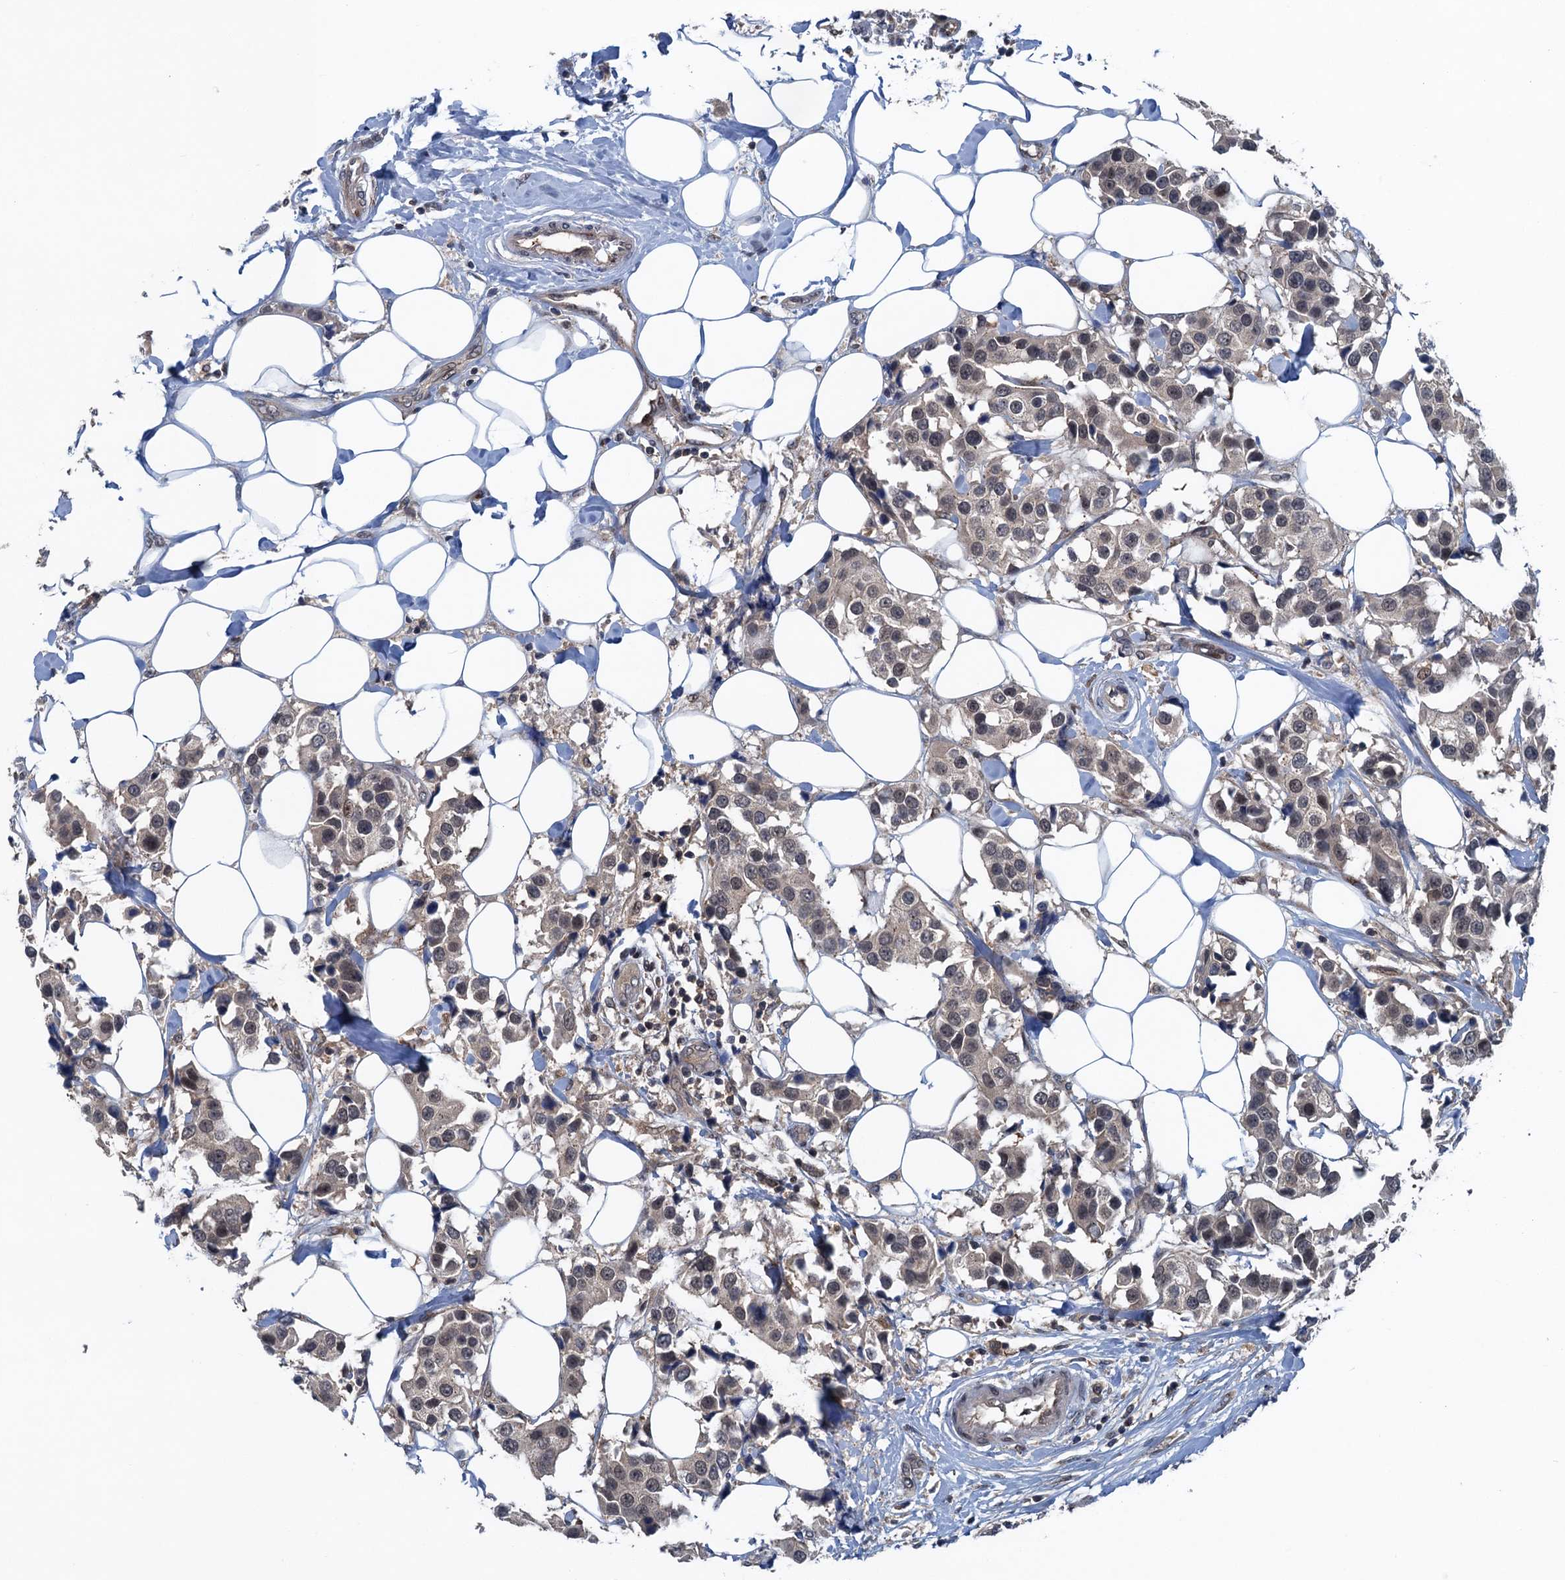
{"staining": {"intensity": "weak", "quantity": "25%-75%", "location": "nuclear"}, "tissue": "breast cancer", "cell_type": "Tumor cells", "image_type": "cancer", "snomed": [{"axis": "morphology", "description": "Normal tissue, NOS"}, {"axis": "morphology", "description": "Duct carcinoma"}, {"axis": "topography", "description": "Breast"}], "caption": "Brown immunohistochemical staining in invasive ductal carcinoma (breast) reveals weak nuclear positivity in about 25%-75% of tumor cells.", "gene": "RNF165", "patient": {"sex": "female", "age": 39}}